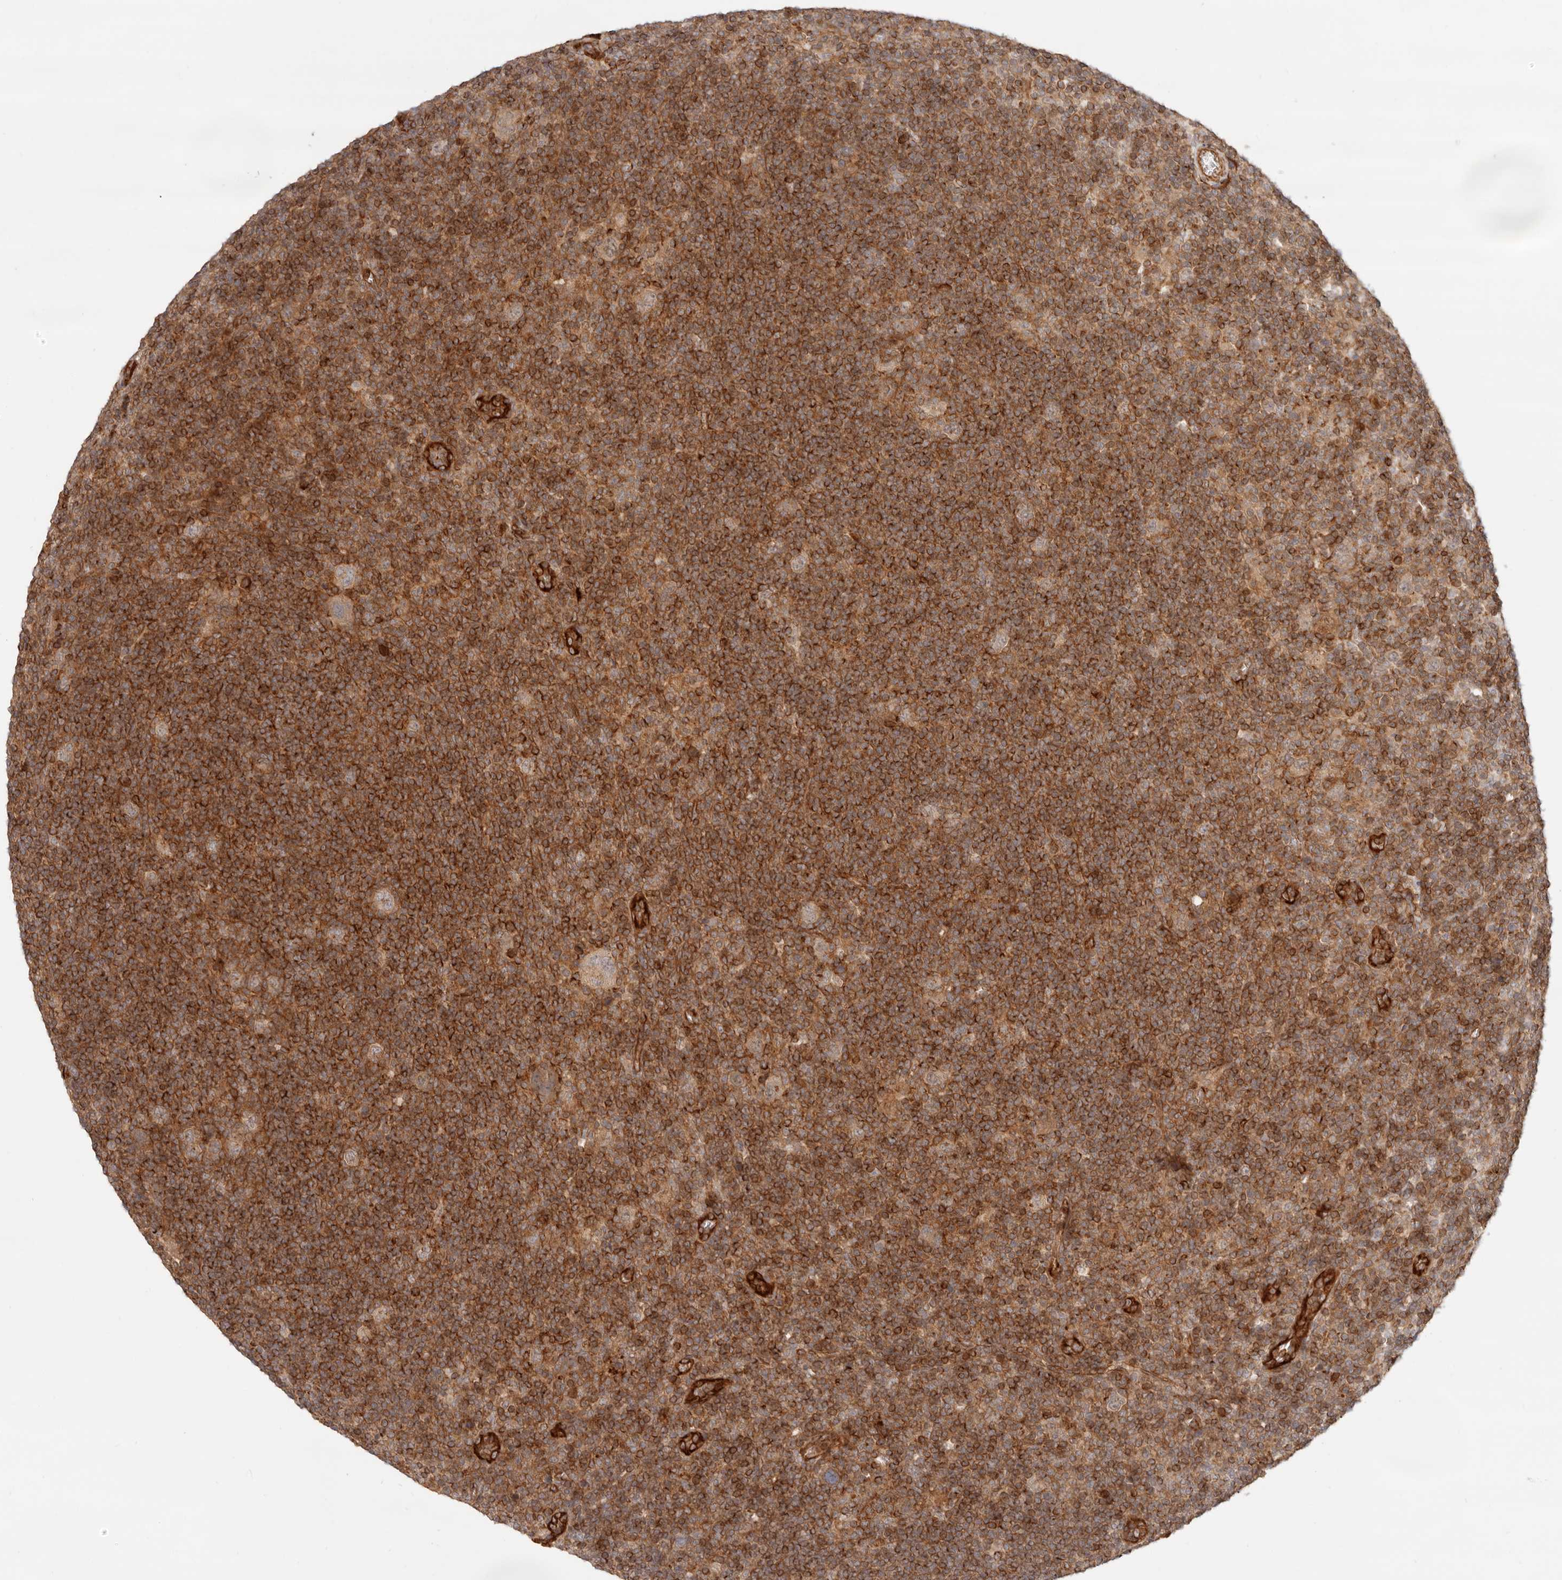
{"staining": {"intensity": "weak", "quantity": ">75%", "location": "cytoplasmic/membranous"}, "tissue": "lymphoma", "cell_type": "Tumor cells", "image_type": "cancer", "snomed": [{"axis": "morphology", "description": "Hodgkin's disease, NOS"}, {"axis": "topography", "description": "Lymph node"}], "caption": "Protein staining exhibits weak cytoplasmic/membranous positivity in approximately >75% of tumor cells in Hodgkin's disease.", "gene": "UFSP1", "patient": {"sex": "female", "age": 57}}